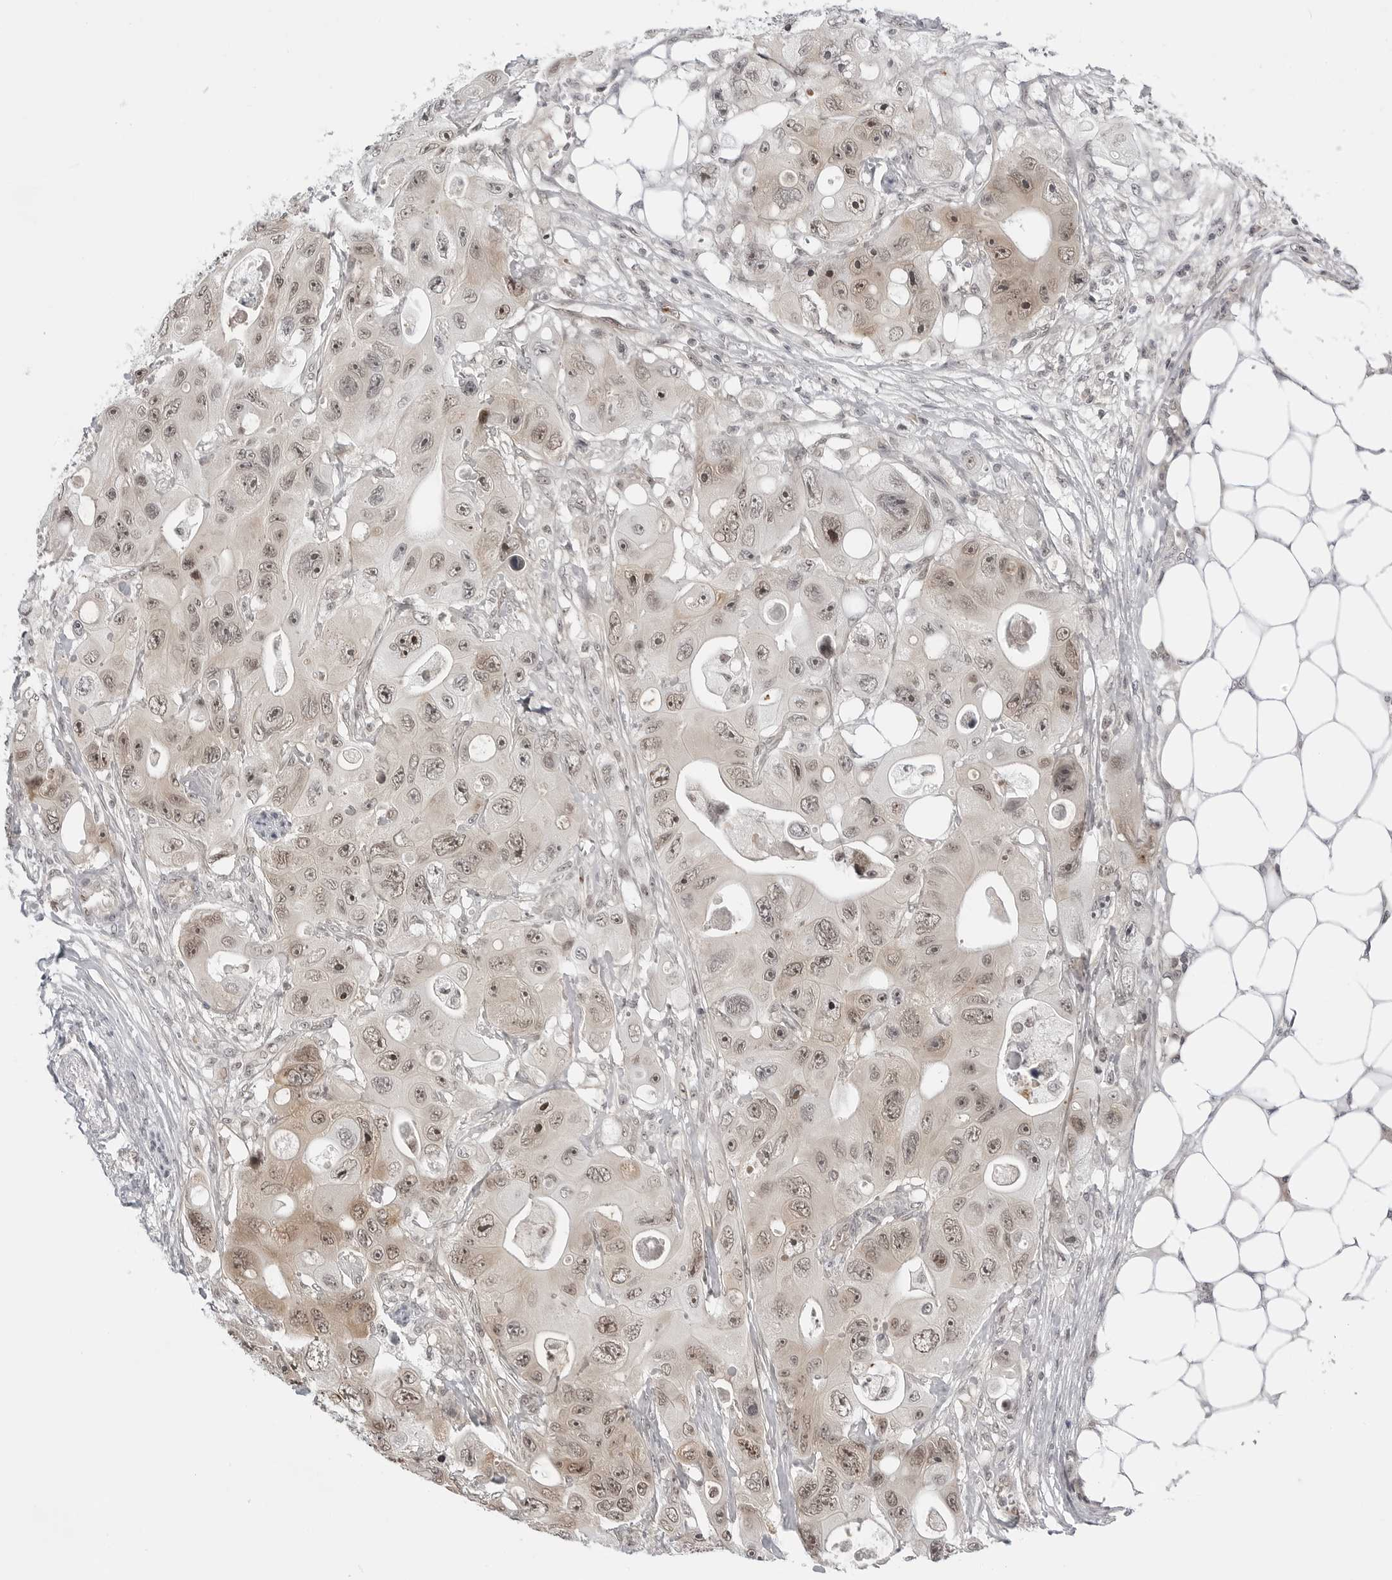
{"staining": {"intensity": "moderate", "quantity": ">75%", "location": "nuclear"}, "tissue": "colorectal cancer", "cell_type": "Tumor cells", "image_type": "cancer", "snomed": [{"axis": "morphology", "description": "Adenocarcinoma, NOS"}, {"axis": "topography", "description": "Colon"}], "caption": "This is a histology image of IHC staining of colorectal cancer (adenocarcinoma), which shows moderate expression in the nuclear of tumor cells.", "gene": "C8orf33", "patient": {"sex": "female", "age": 46}}